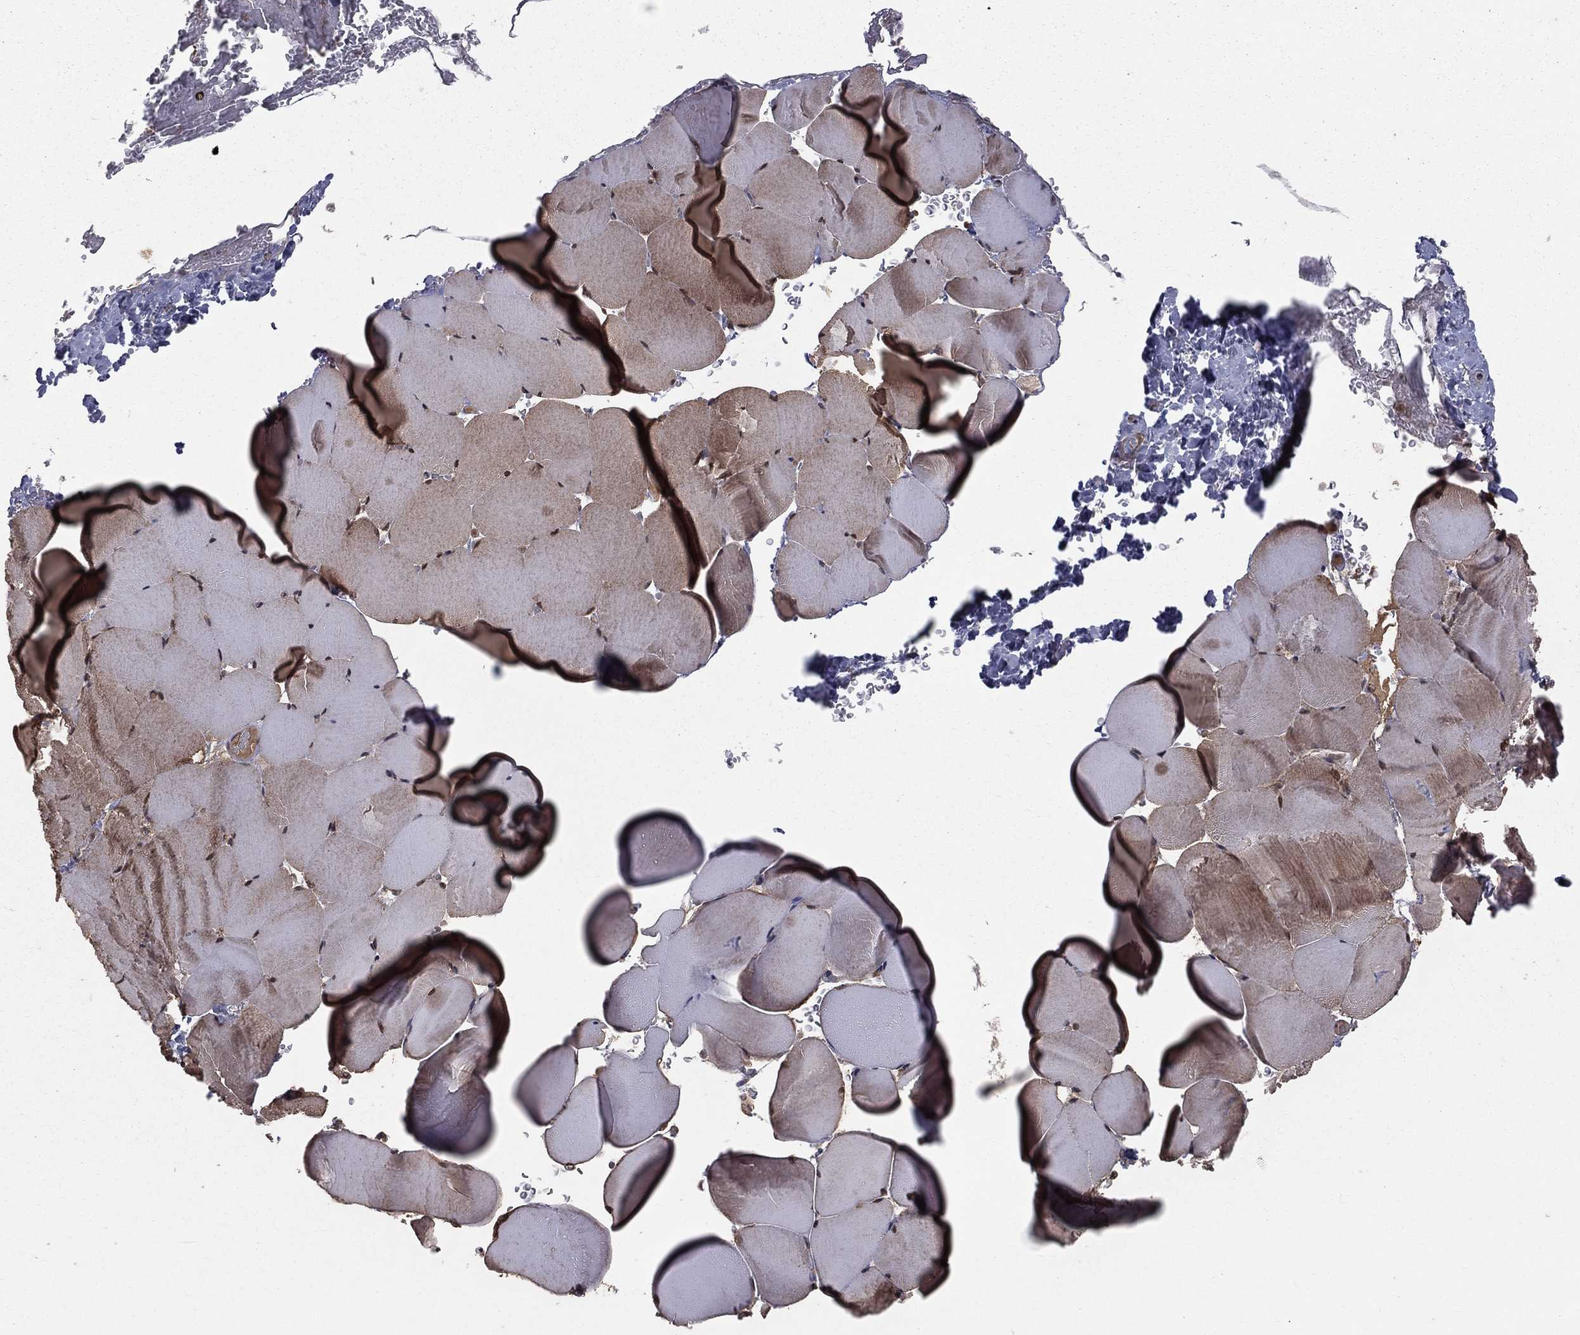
{"staining": {"intensity": "moderate", "quantity": "25%-75%", "location": "cytoplasmic/membranous"}, "tissue": "skeletal muscle", "cell_type": "Myocytes", "image_type": "normal", "snomed": [{"axis": "morphology", "description": "Normal tissue, NOS"}, {"axis": "topography", "description": "Skeletal muscle"}], "caption": "Immunohistochemical staining of normal human skeletal muscle displays 25%-75% levels of moderate cytoplasmic/membranous protein positivity in approximately 25%-75% of myocytes. (IHC, brightfield microscopy, high magnification).", "gene": "ZDHHC15", "patient": {"sex": "female", "age": 37}}